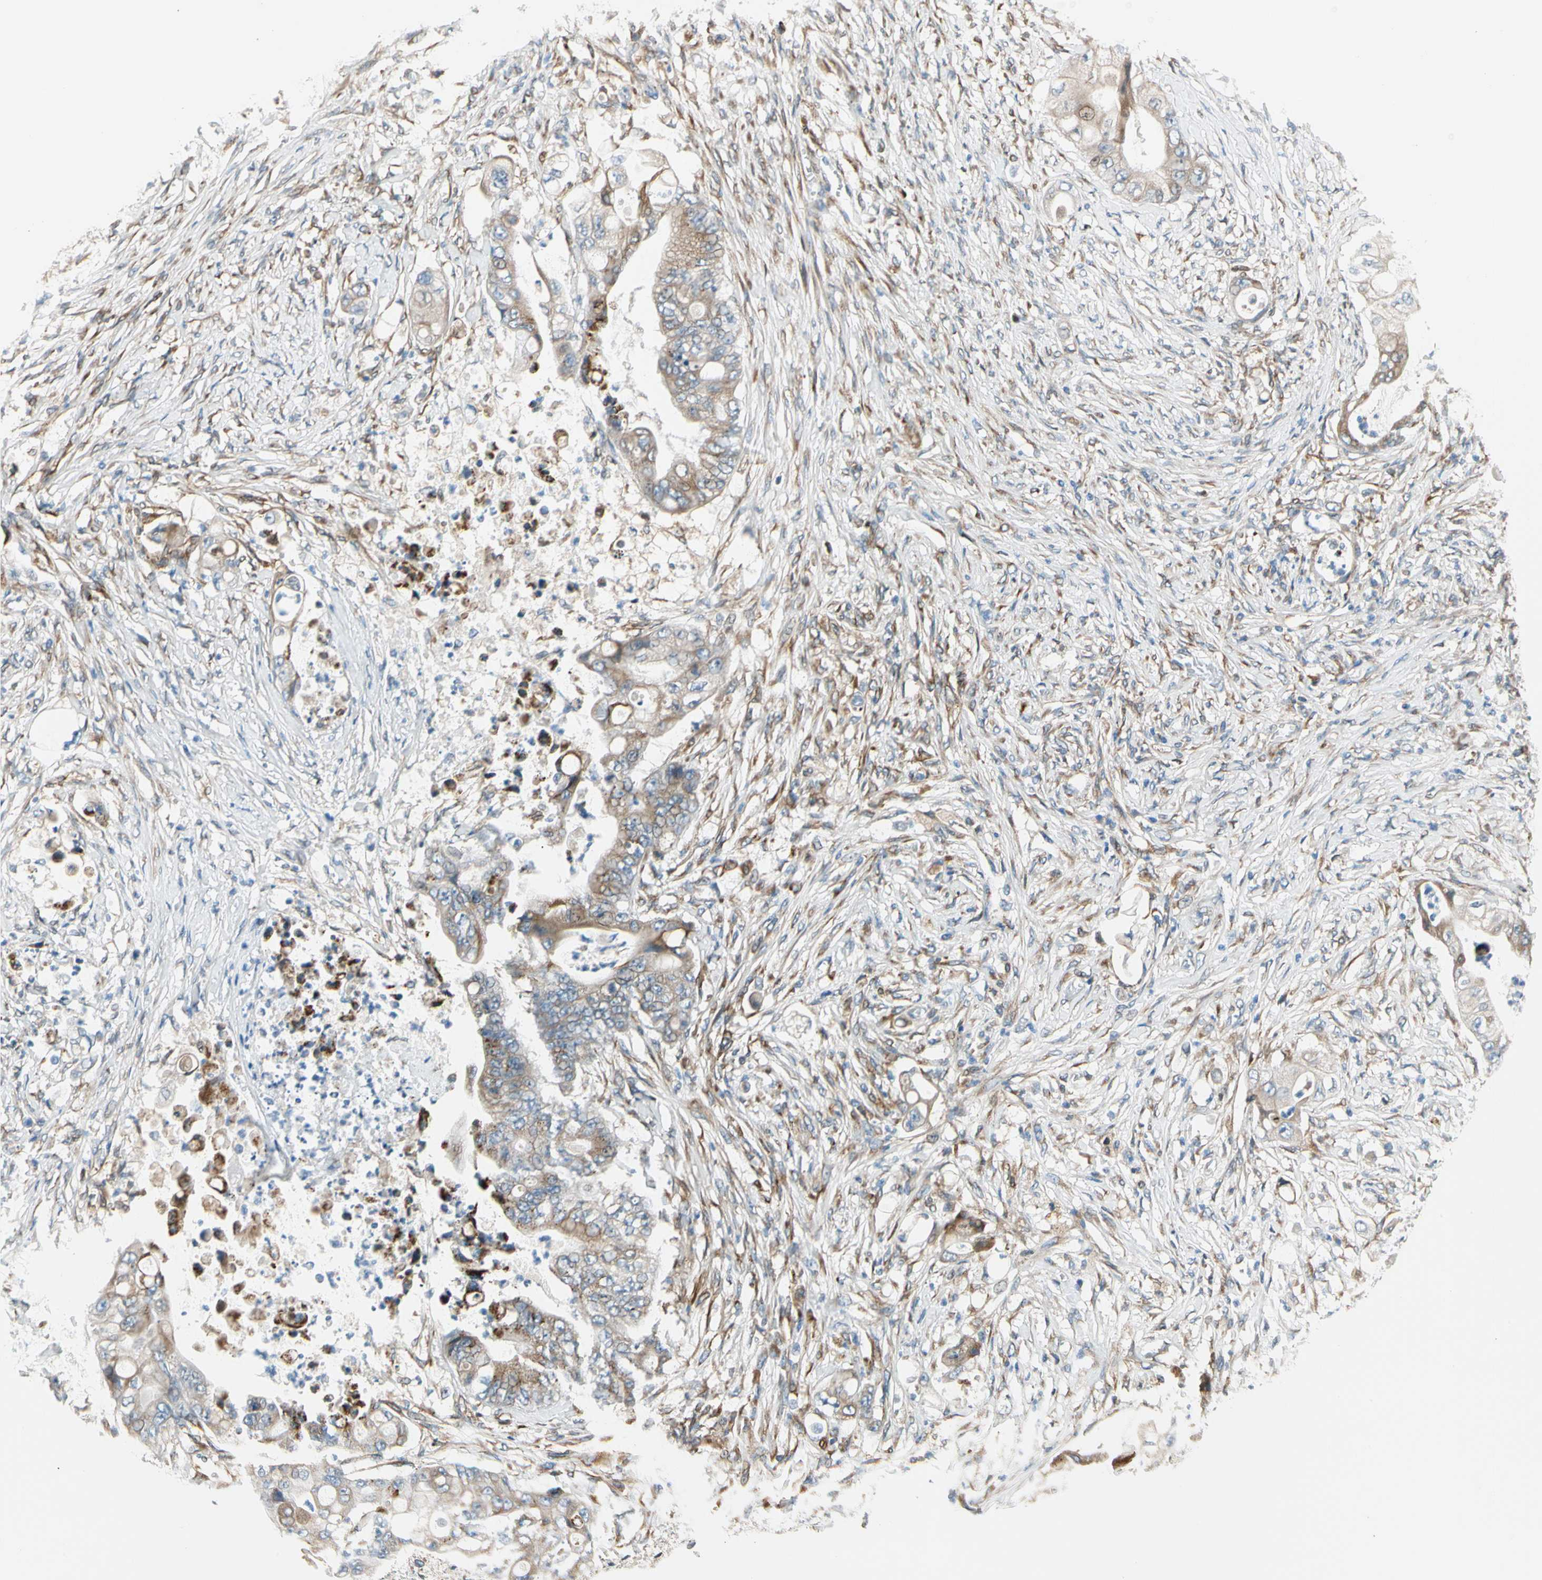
{"staining": {"intensity": "moderate", "quantity": ">75%", "location": "cytoplasmic/membranous"}, "tissue": "stomach cancer", "cell_type": "Tumor cells", "image_type": "cancer", "snomed": [{"axis": "morphology", "description": "Adenocarcinoma, NOS"}, {"axis": "topography", "description": "Stomach"}], "caption": "This is a photomicrograph of immunohistochemistry staining of stomach adenocarcinoma, which shows moderate positivity in the cytoplasmic/membranous of tumor cells.", "gene": "NUCB1", "patient": {"sex": "female", "age": 73}}